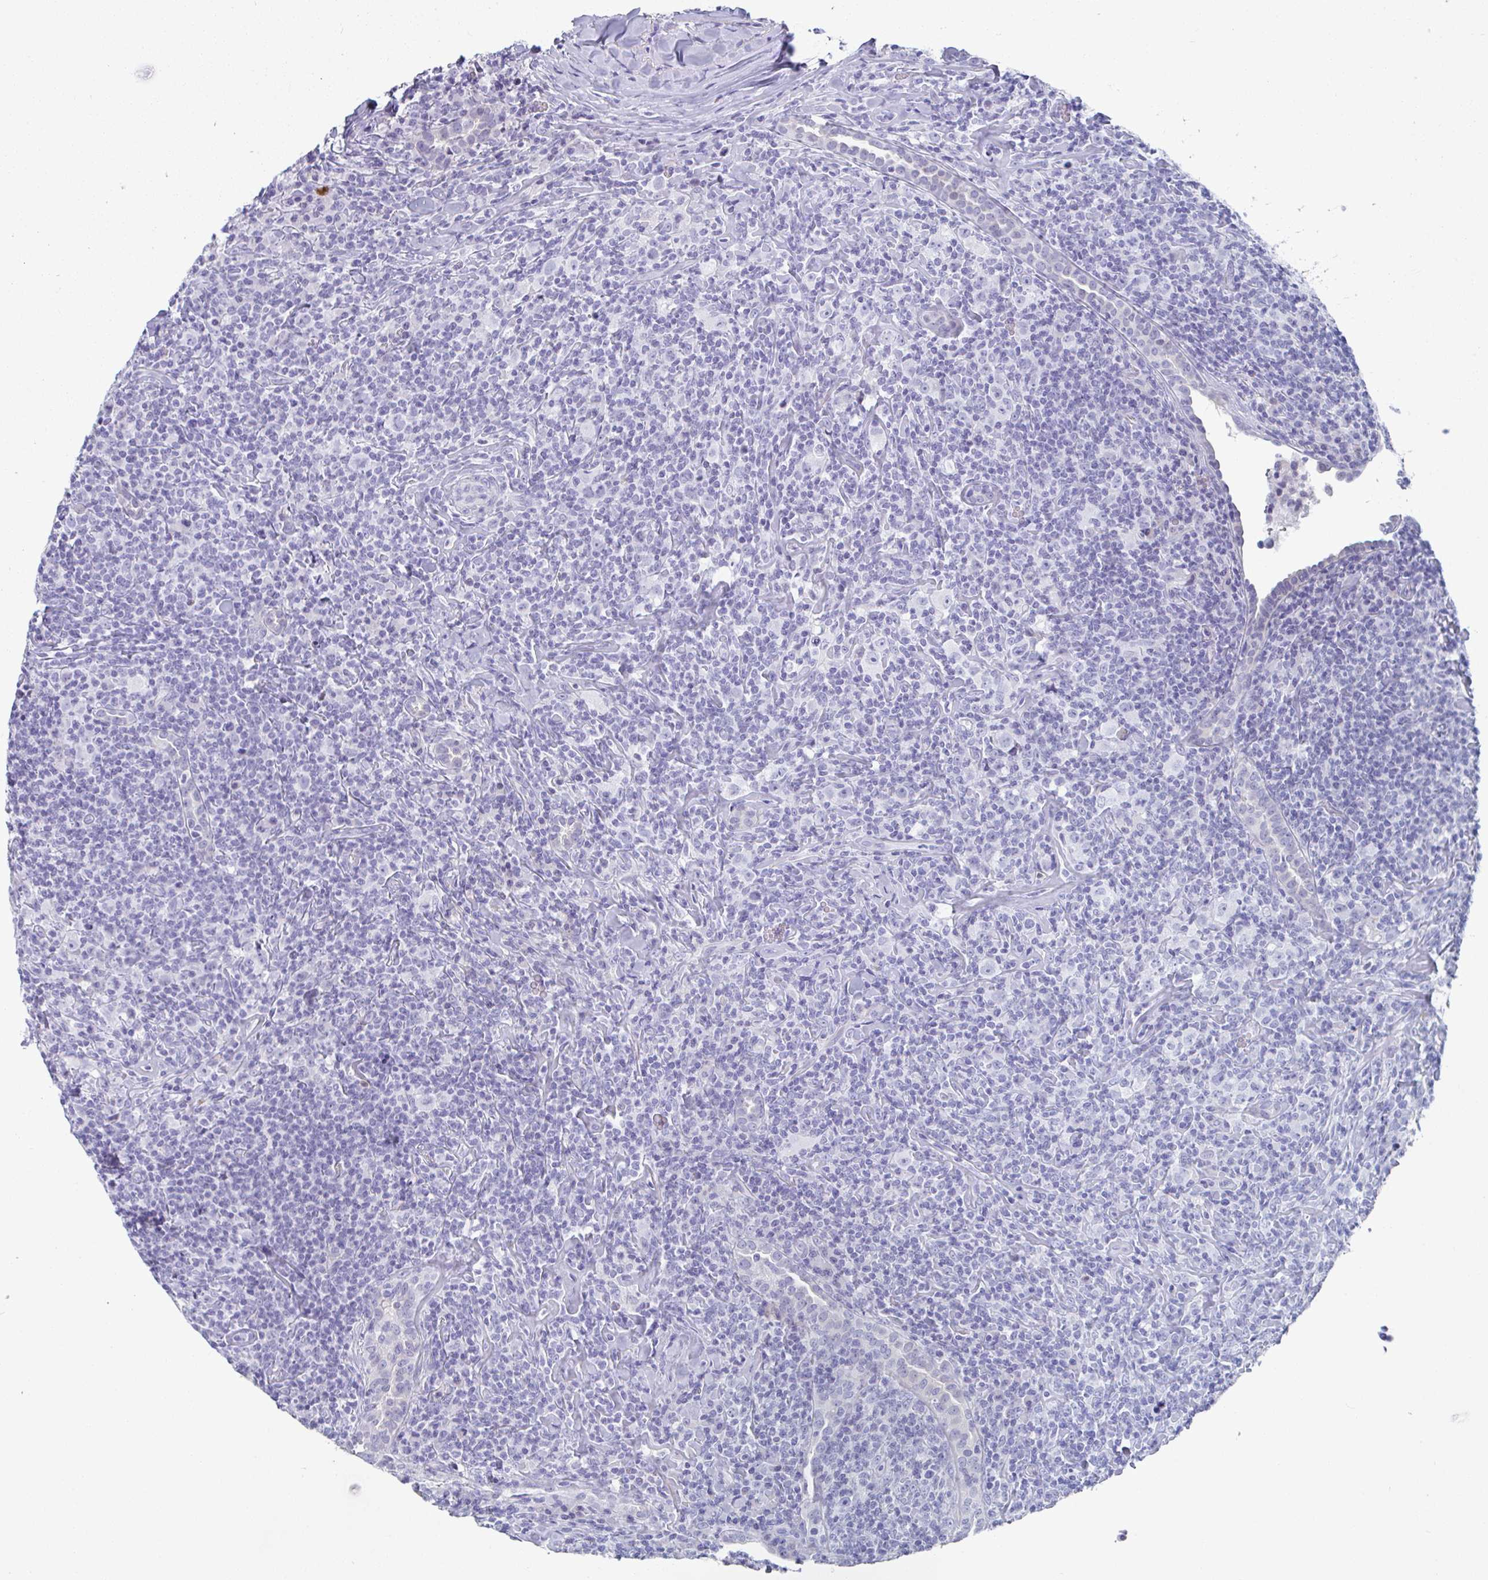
{"staining": {"intensity": "negative", "quantity": "none", "location": "none"}, "tissue": "lymphoma", "cell_type": "Tumor cells", "image_type": "cancer", "snomed": [{"axis": "morphology", "description": "Hodgkin's disease, NOS"}, {"axis": "topography", "description": "Lung"}], "caption": "A high-resolution image shows immunohistochemistry (IHC) staining of Hodgkin's disease, which demonstrates no significant expression in tumor cells. (Brightfield microscopy of DAB IHC at high magnification).", "gene": "TTC30B", "patient": {"sex": "male", "age": 17}}